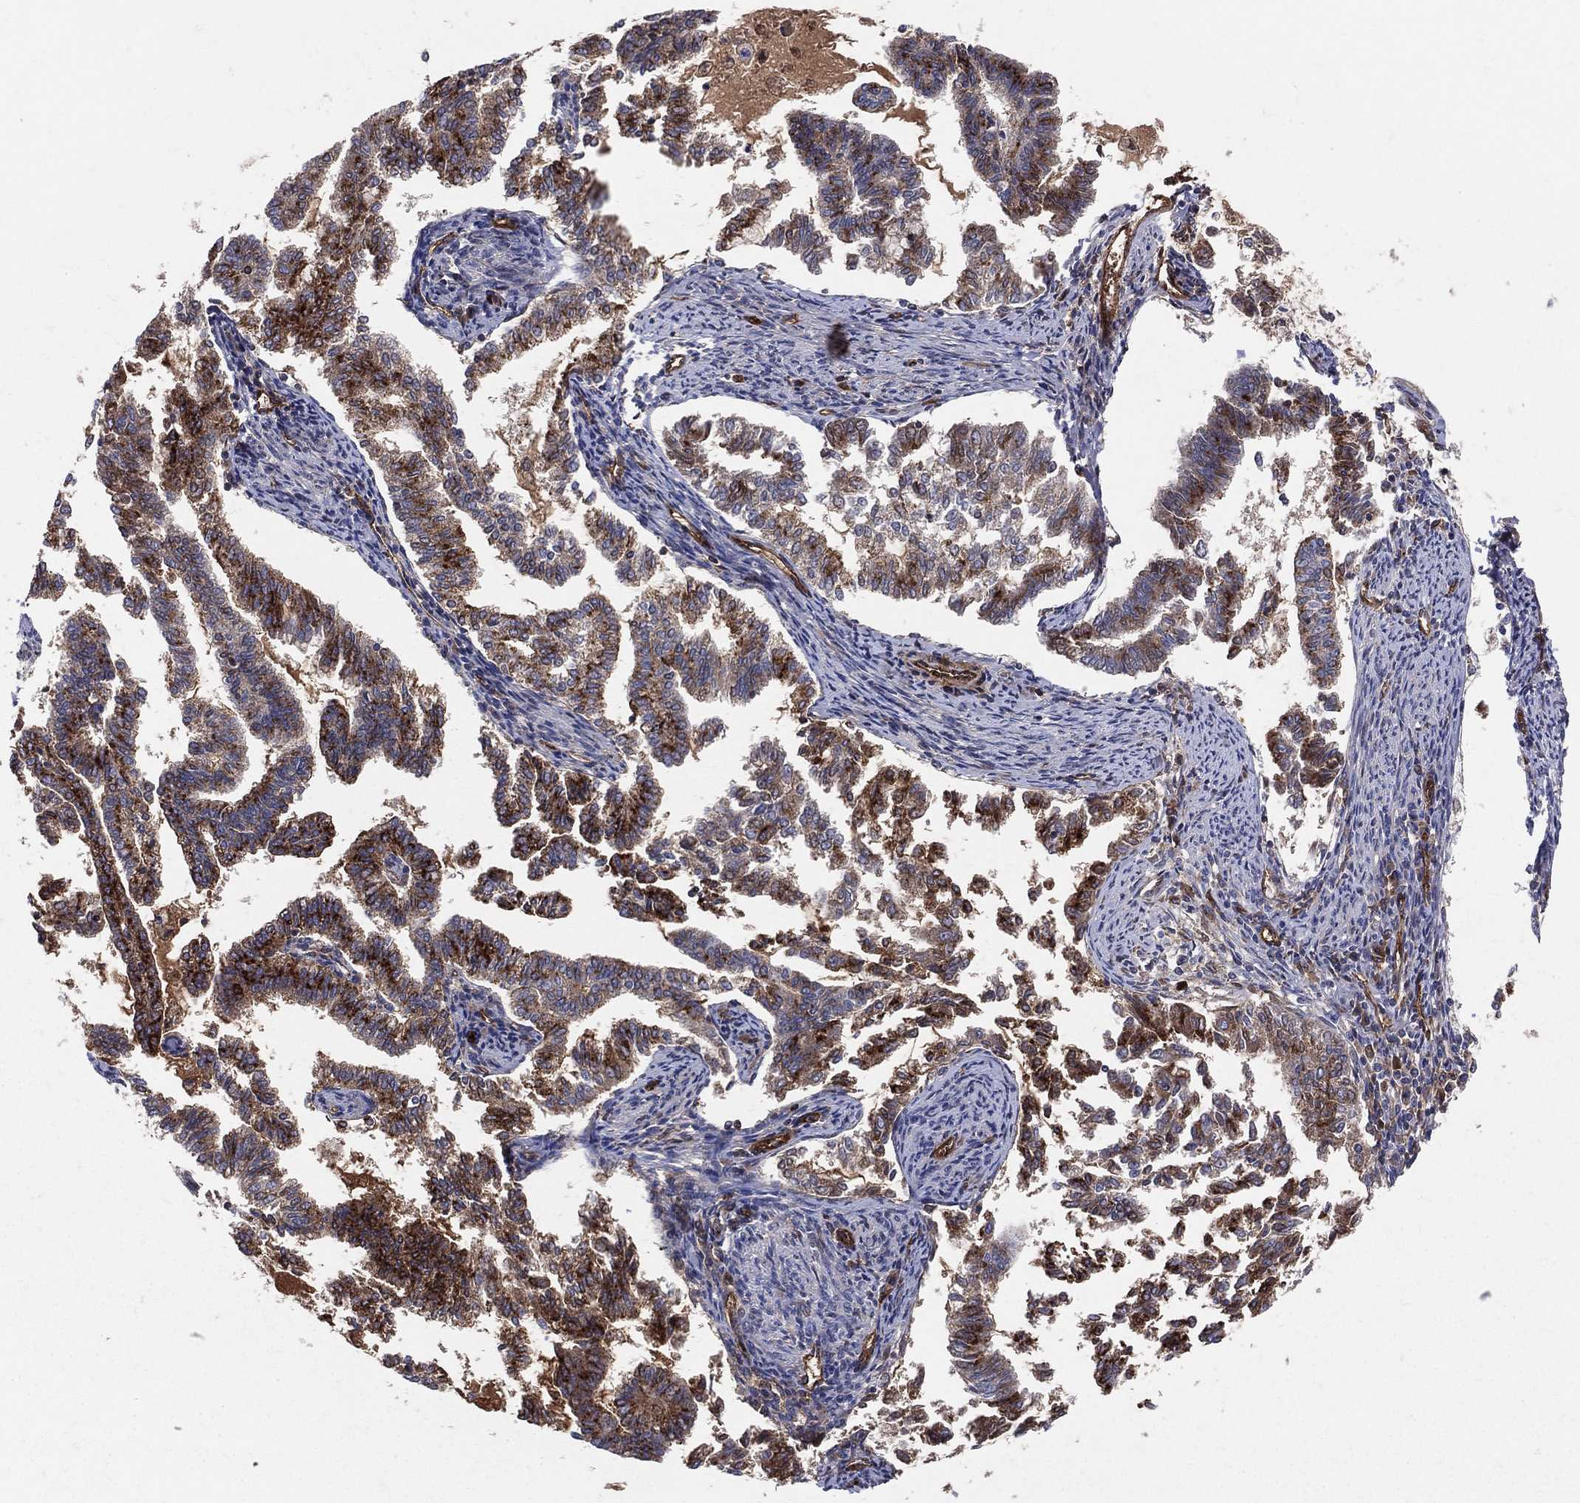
{"staining": {"intensity": "strong", "quantity": ">75%", "location": "cytoplasmic/membranous"}, "tissue": "endometrial cancer", "cell_type": "Tumor cells", "image_type": "cancer", "snomed": [{"axis": "morphology", "description": "Adenocarcinoma, NOS"}, {"axis": "topography", "description": "Endometrium"}], "caption": "This is an image of immunohistochemistry (IHC) staining of endometrial cancer (adenocarcinoma), which shows strong positivity in the cytoplasmic/membranous of tumor cells.", "gene": "ENTPD1", "patient": {"sex": "female", "age": 79}}